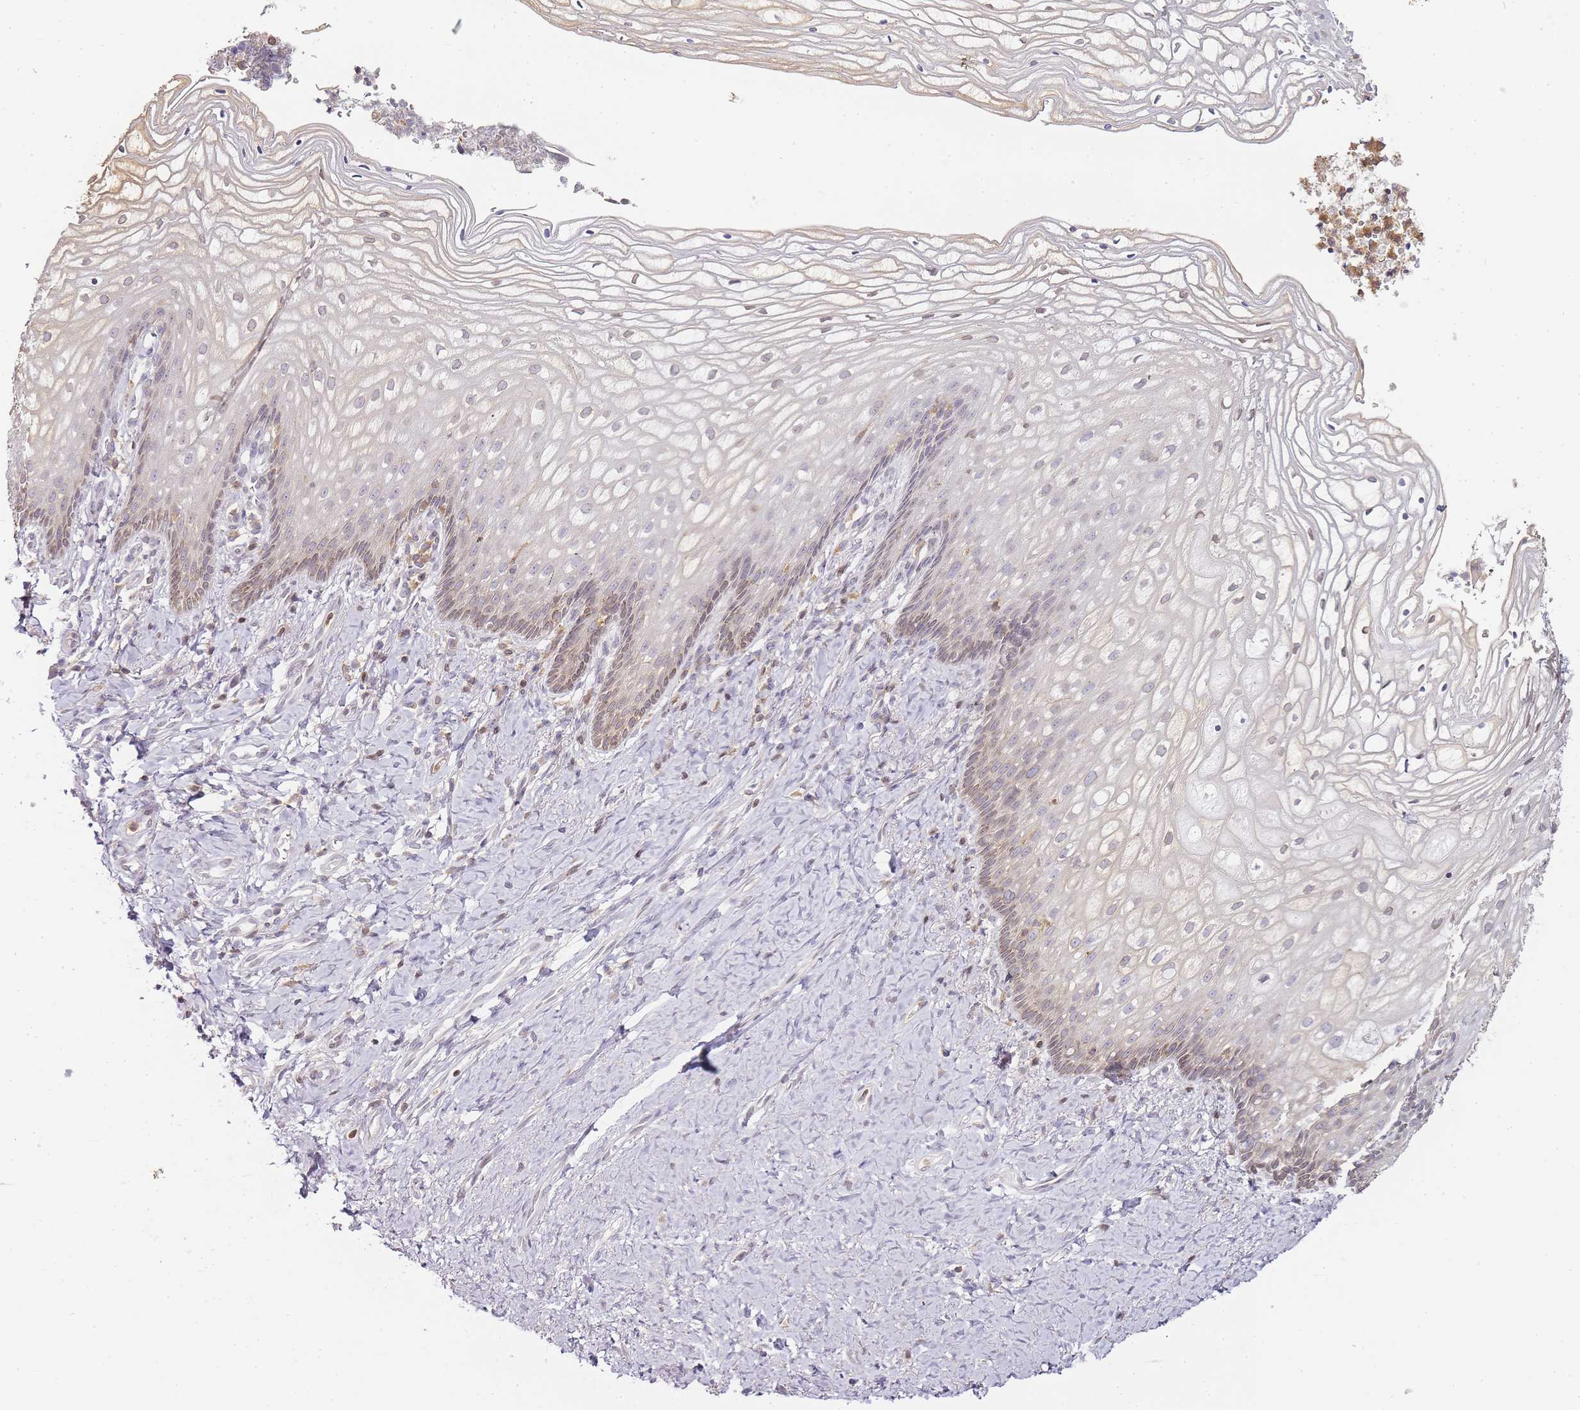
{"staining": {"intensity": "moderate", "quantity": "<25%", "location": "nuclear"}, "tissue": "vagina", "cell_type": "Squamous epithelial cells", "image_type": "normal", "snomed": [{"axis": "morphology", "description": "Normal tissue, NOS"}, {"axis": "topography", "description": "Vagina"}], "caption": "The immunohistochemical stain highlights moderate nuclear expression in squamous epithelial cells of benign vagina.", "gene": "JAKMIP1", "patient": {"sex": "female", "age": 60}}